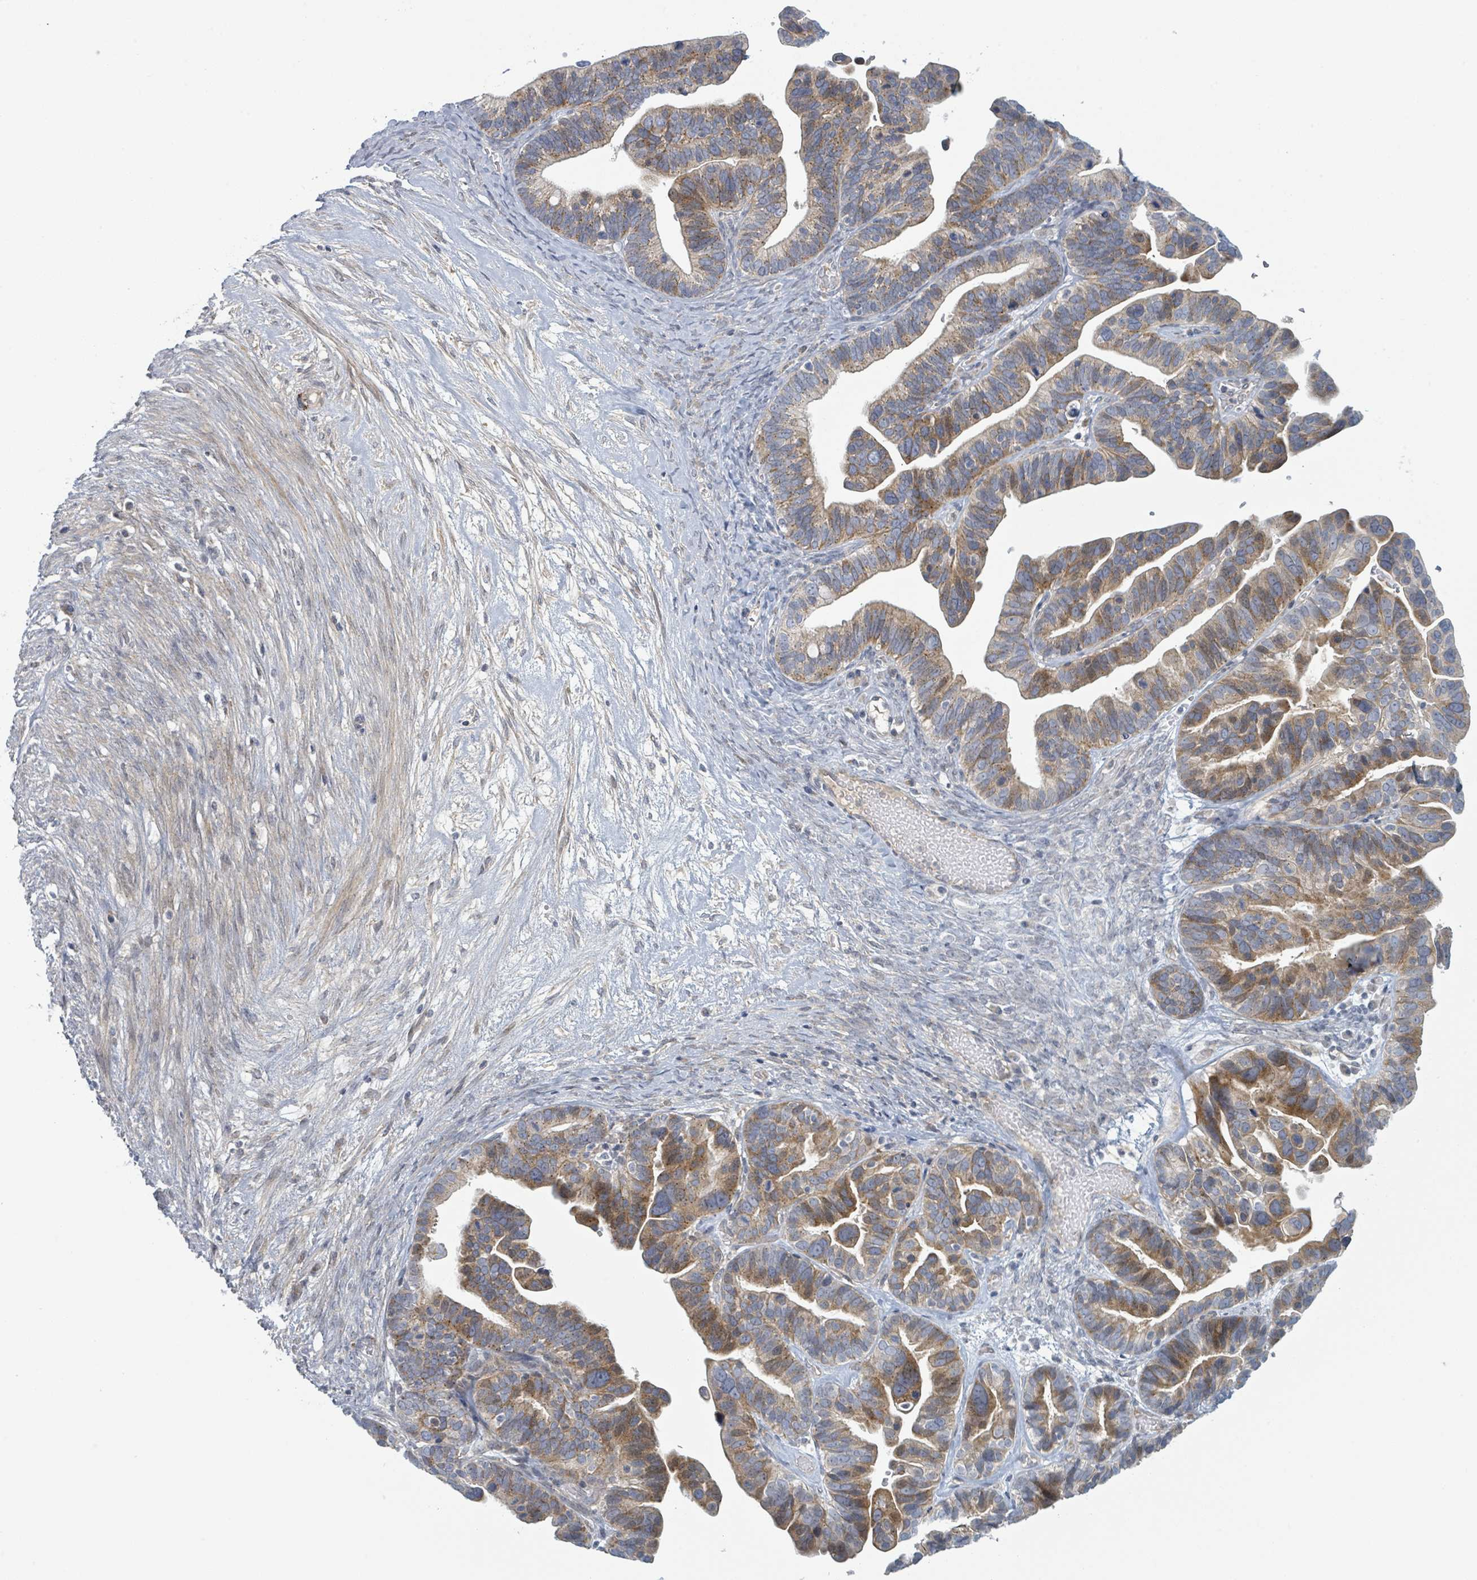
{"staining": {"intensity": "moderate", "quantity": ">75%", "location": "cytoplasmic/membranous"}, "tissue": "ovarian cancer", "cell_type": "Tumor cells", "image_type": "cancer", "snomed": [{"axis": "morphology", "description": "Cystadenocarcinoma, serous, NOS"}, {"axis": "topography", "description": "Ovary"}], "caption": "Ovarian cancer (serous cystadenocarcinoma) stained for a protein (brown) displays moderate cytoplasmic/membranous positive positivity in approximately >75% of tumor cells.", "gene": "COL5A3", "patient": {"sex": "female", "age": 56}}